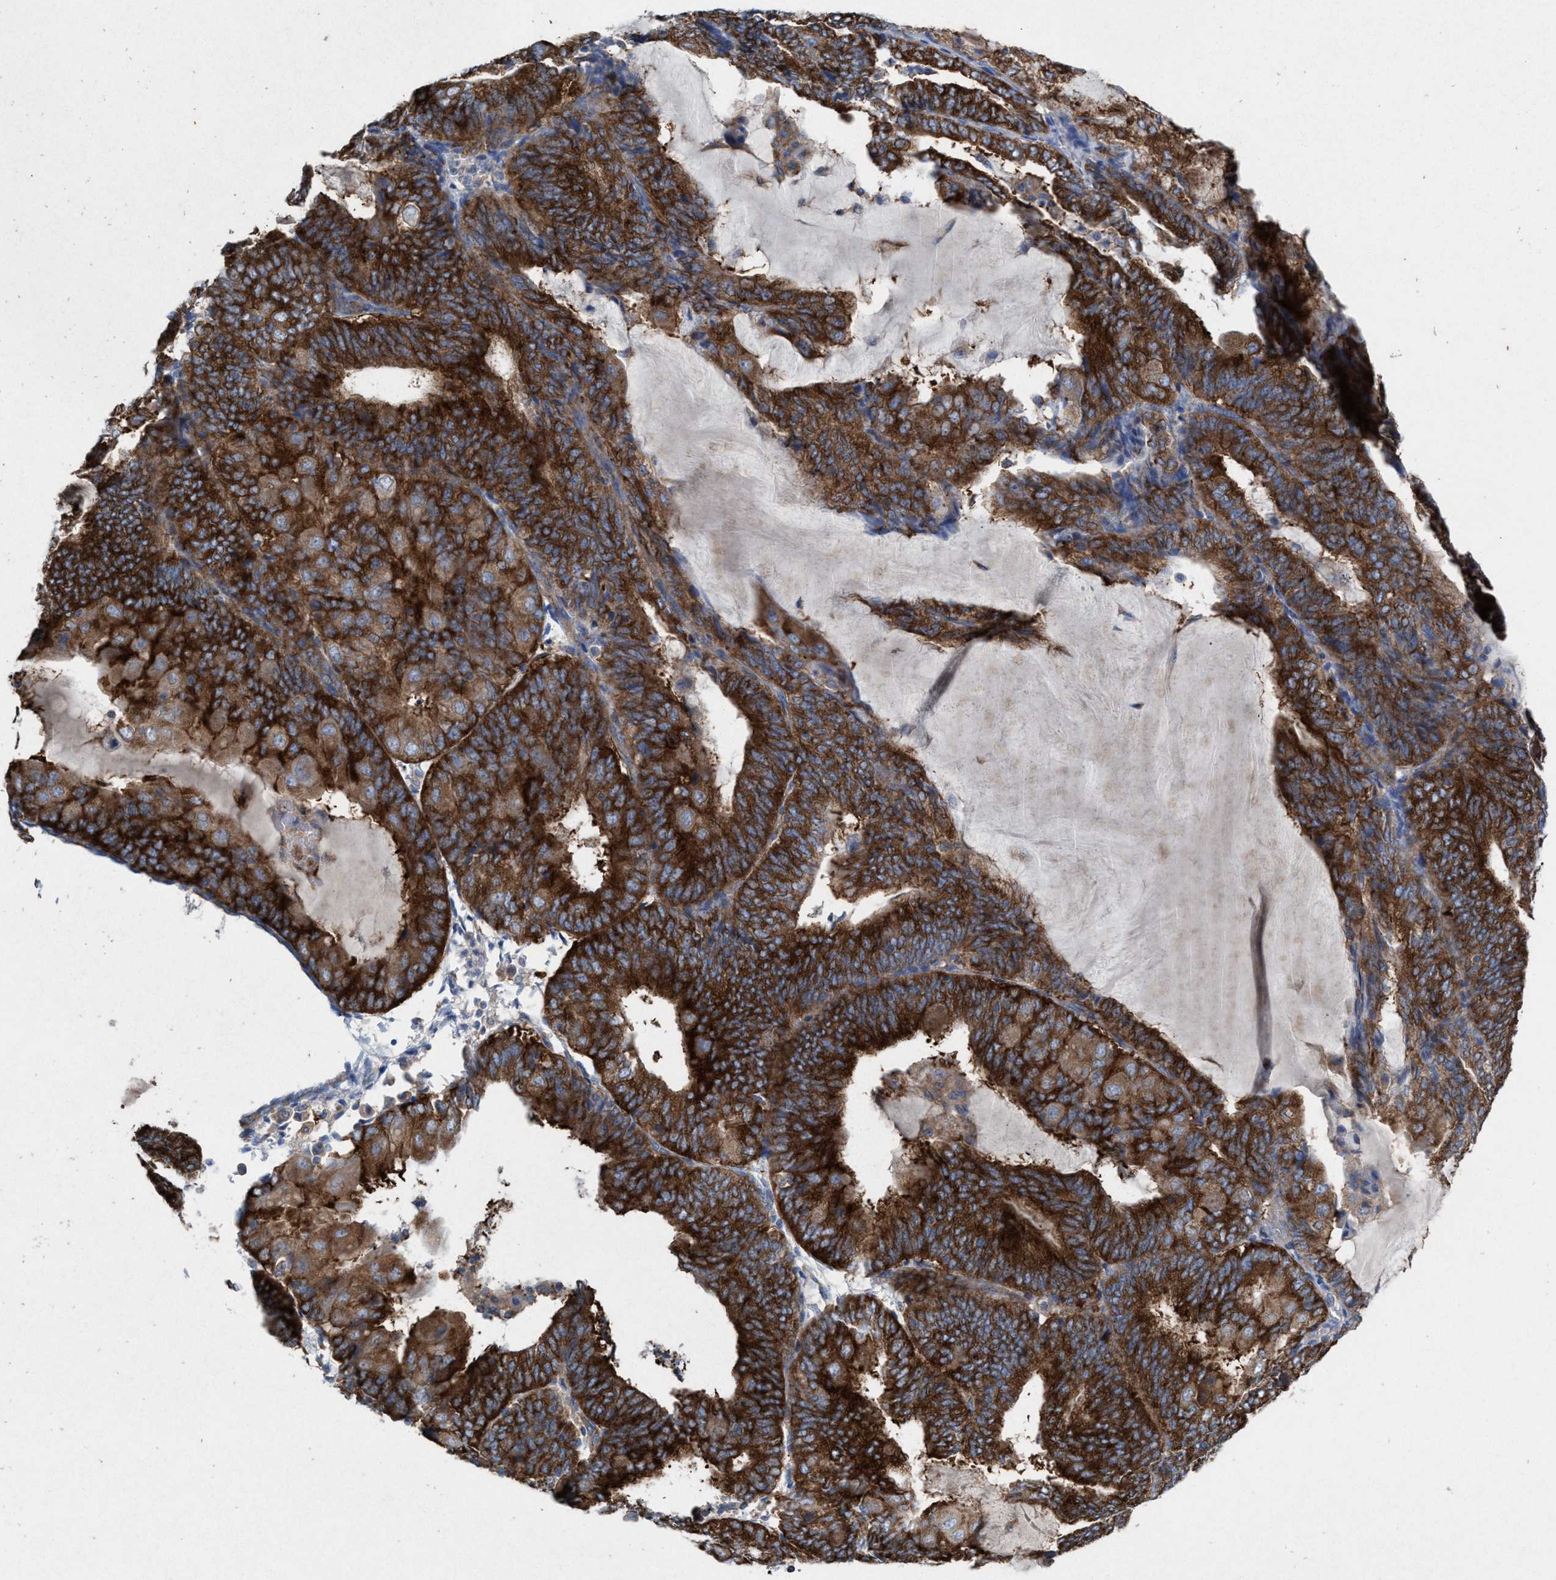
{"staining": {"intensity": "strong", "quantity": ">75%", "location": "cytoplasmic/membranous"}, "tissue": "endometrial cancer", "cell_type": "Tumor cells", "image_type": "cancer", "snomed": [{"axis": "morphology", "description": "Adenocarcinoma, NOS"}, {"axis": "topography", "description": "Endometrium"}], "caption": "A brown stain highlights strong cytoplasmic/membranous positivity of a protein in endometrial adenocarcinoma tumor cells. (Stains: DAB (3,3'-diaminobenzidine) in brown, nuclei in blue, Microscopy: brightfield microscopy at high magnification).", "gene": "NYAP1", "patient": {"sex": "female", "age": 81}}